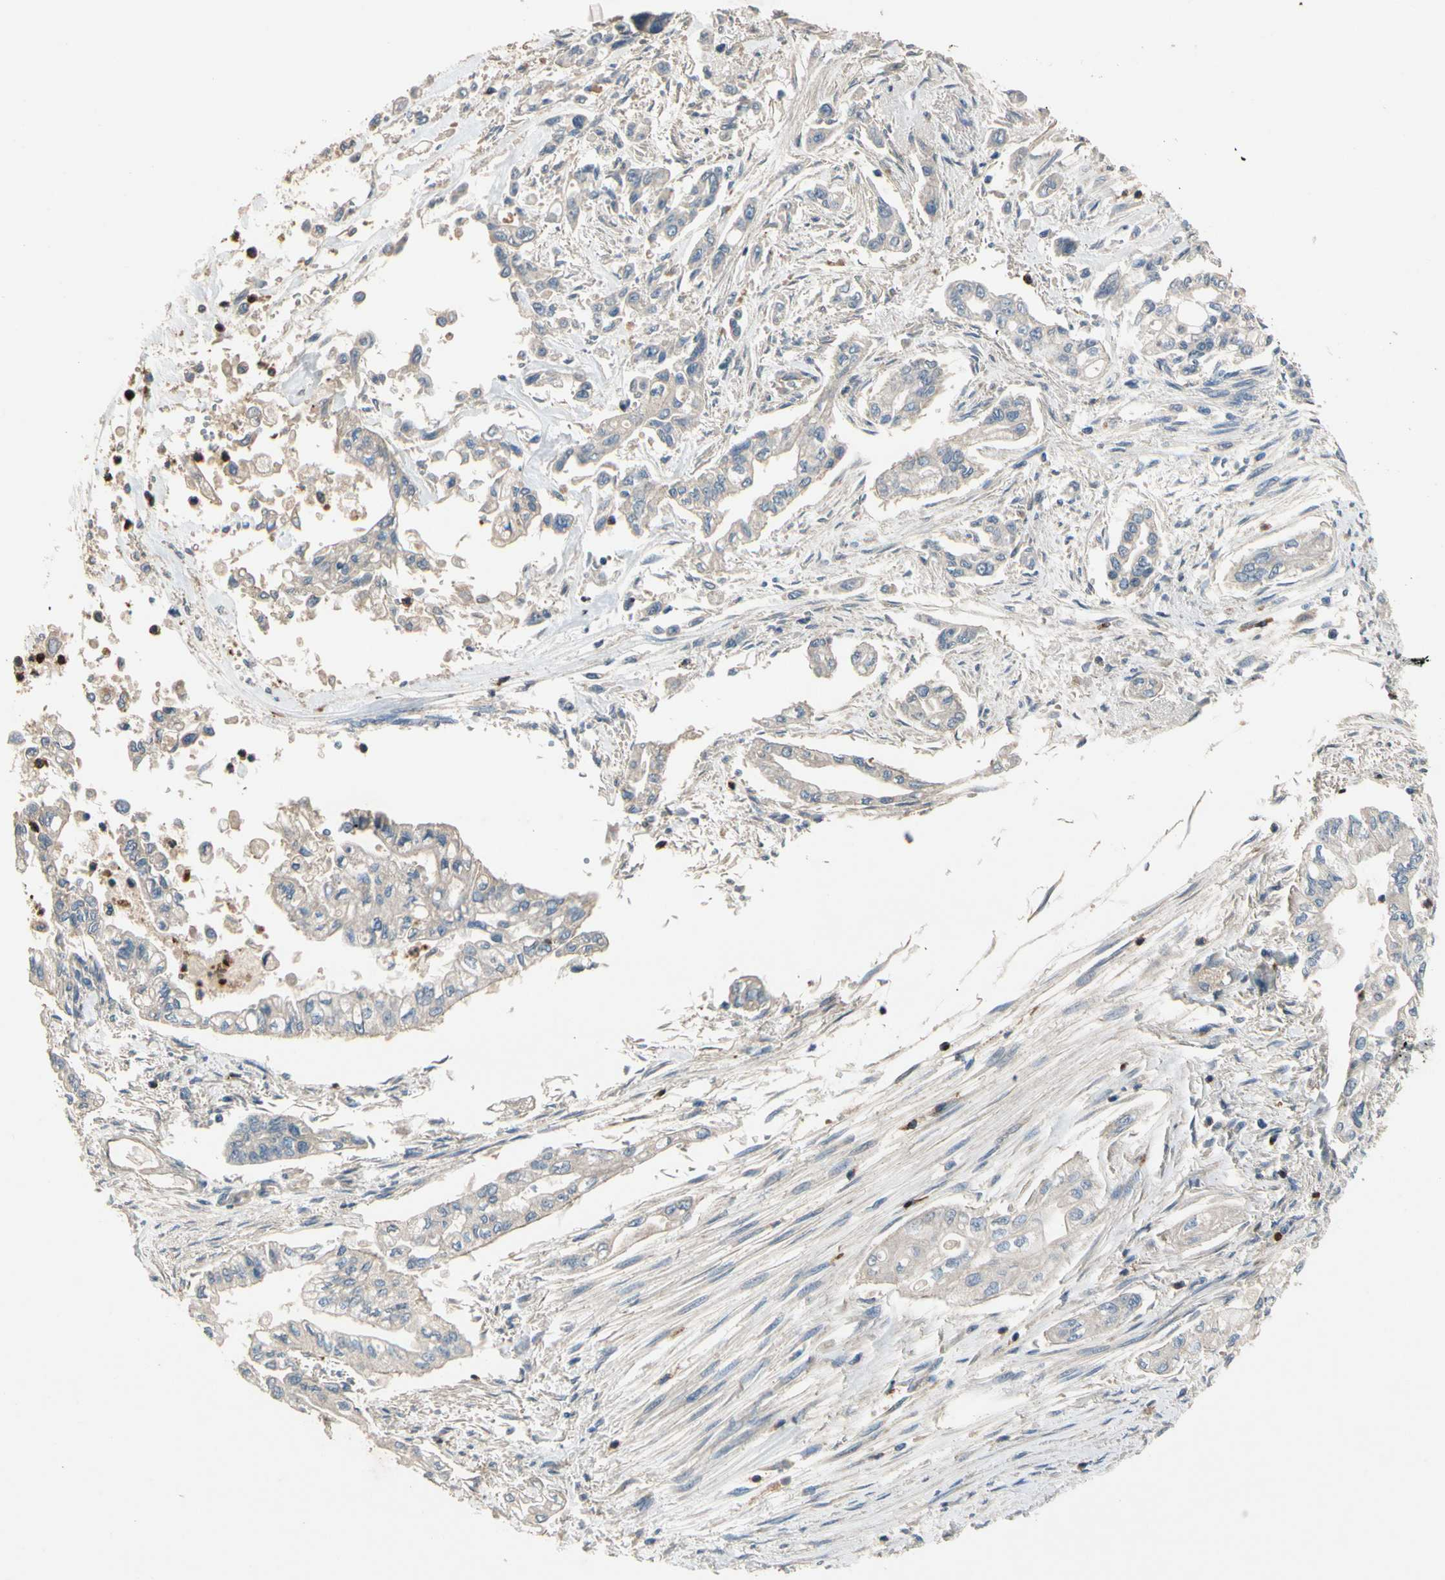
{"staining": {"intensity": "negative", "quantity": "none", "location": "none"}, "tissue": "pancreatic cancer", "cell_type": "Tumor cells", "image_type": "cancer", "snomed": [{"axis": "morphology", "description": "Normal tissue, NOS"}, {"axis": "topography", "description": "Pancreas"}], "caption": "A photomicrograph of pancreatic cancer stained for a protein displays no brown staining in tumor cells. (IHC, brightfield microscopy, high magnification).", "gene": "SIGLEC5", "patient": {"sex": "male", "age": 42}}